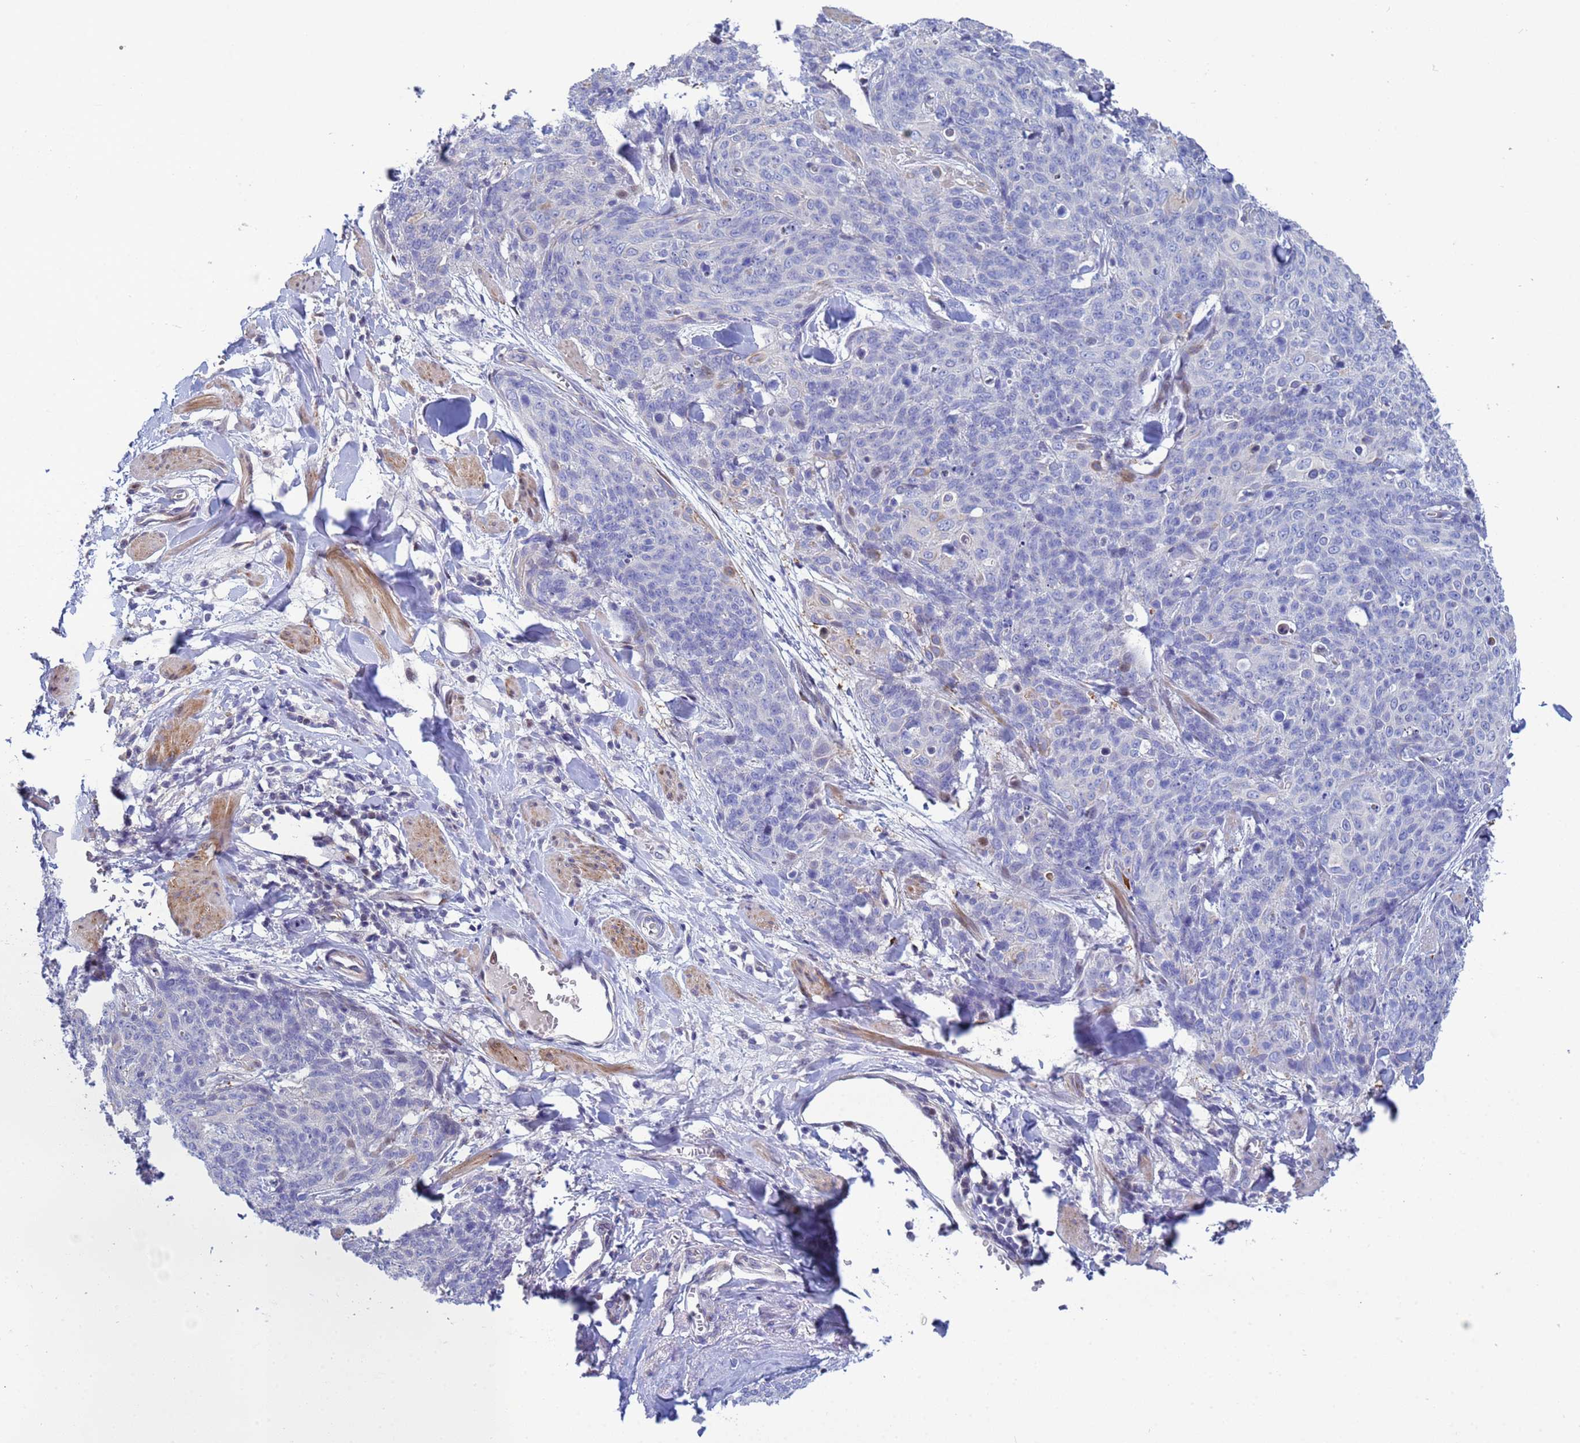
{"staining": {"intensity": "negative", "quantity": "none", "location": "none"}, "tissue": "skin cancer", "cell_type": "Tumor cells", "image_type": "cancer", "snomed": [{"axis": "morphology", "description": "Squamous cell carcinoma, NOS"}, {"axis": "topography", "description": "Skin"}, {"axis": "topography", "description": "Vulva"}], "caption": "Immunohistochemistry photomicrograph of neoplastic tissue: human skin cancer stained with DAB demonstrates no significant protein expression in tumor cells. The staining is performed using DAB (3,3'-diaminobenzidine) brown chromogen with nuclei counter-stained in using hematoxylin.", "gene": "PPP6R1", "patient": {"sex": "female", "age": 85}}